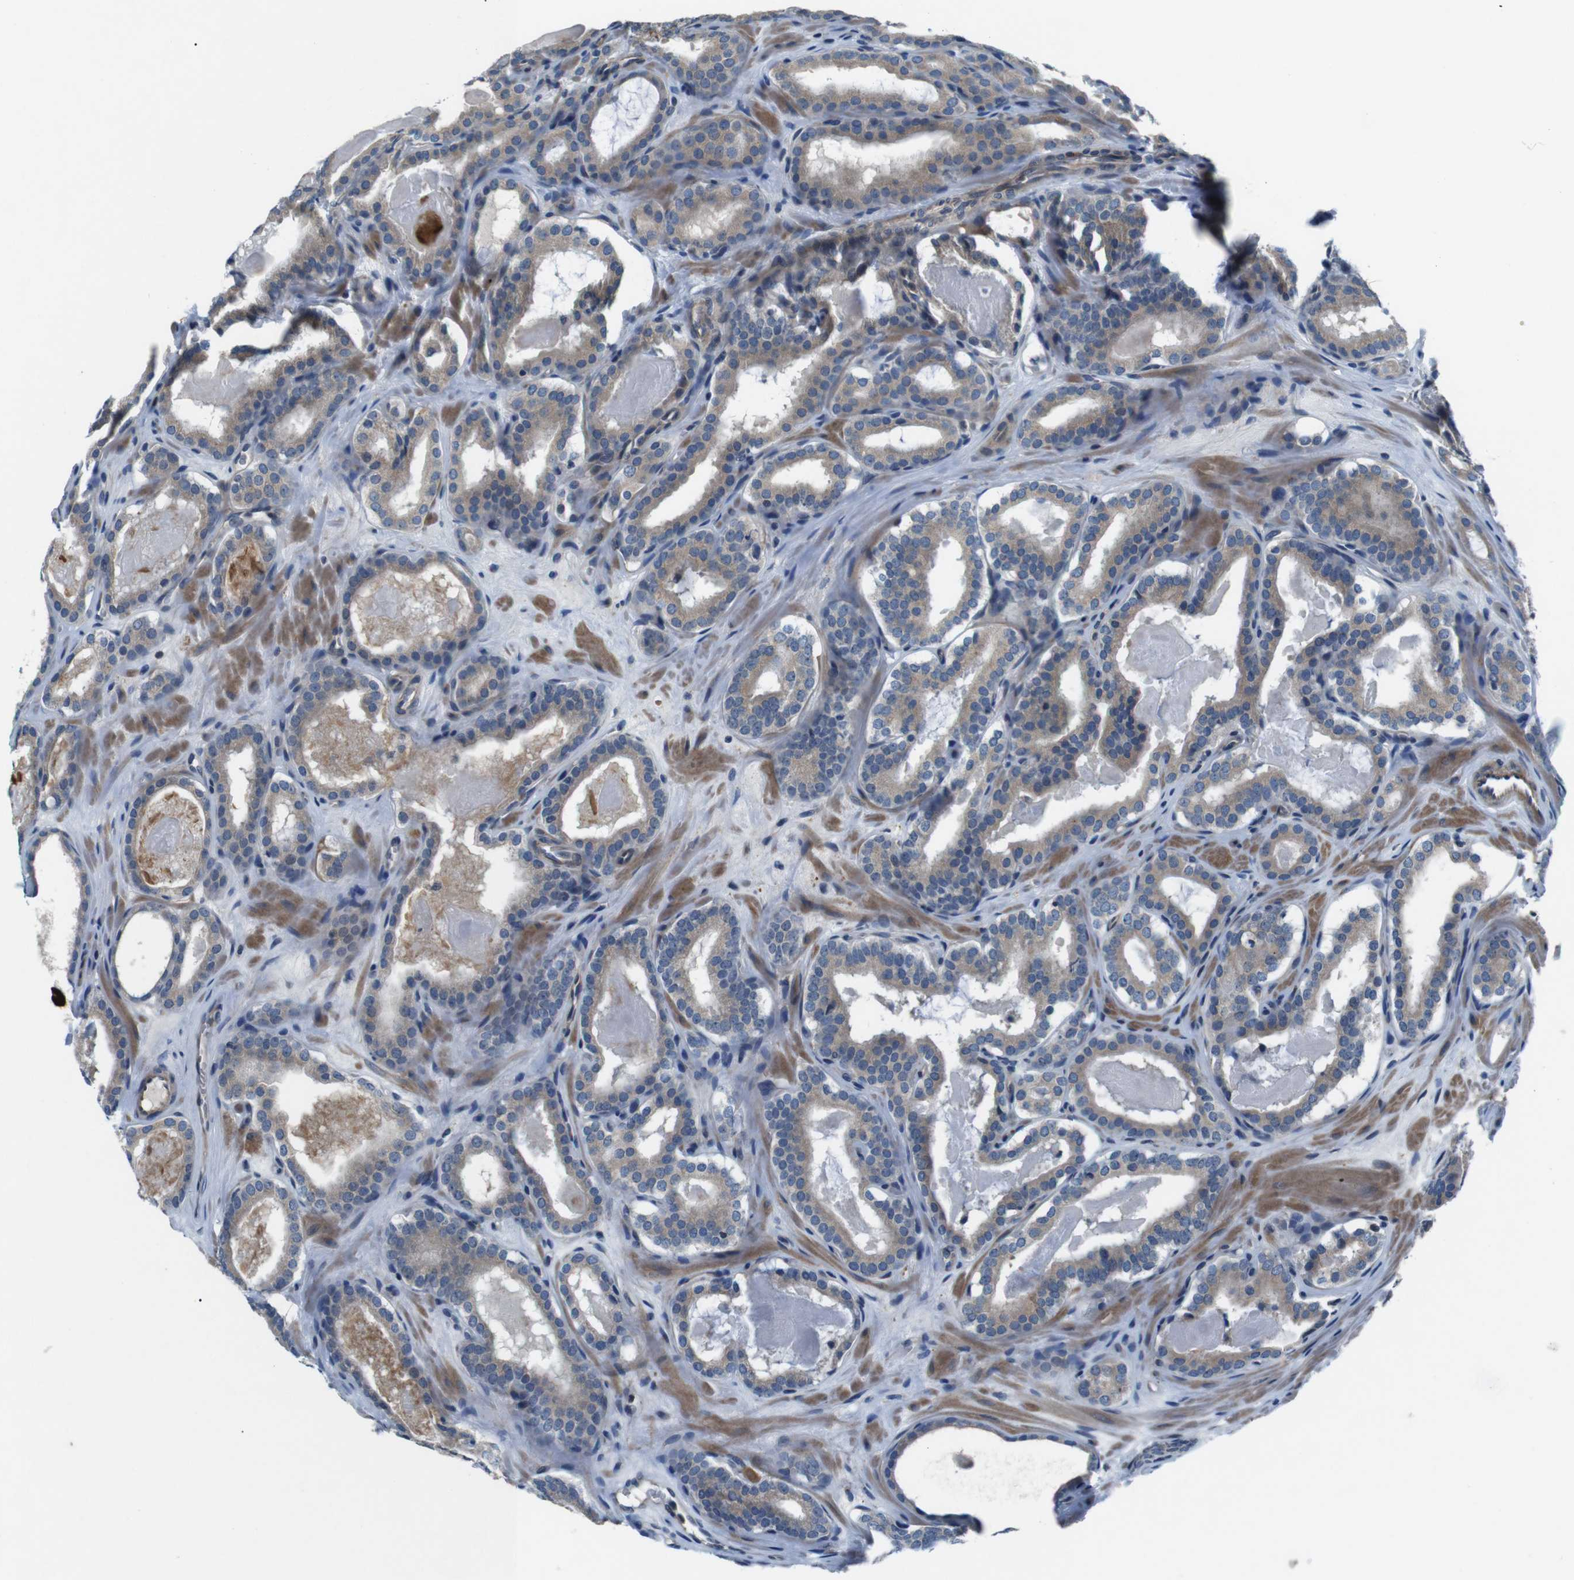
{"staining": {"intensity": "moderate", "quantity": ">75%", "location": "cytoplasmic/membranous"}, "tissue": "prostate cancer", "cell_type": "Tumor cells", "image_type": "cancer", "snomed": [{"axis": "morphology", "description": "Adenocarcinoma, High grade"}, {"axis": "topography", "description": "Prostate"}], "caption": "An image showing moderate cytoplasmic/membranous staining in approximately >75% of tumor cells in prostate cancer (adenocarcinoma (high-grade)), as visualized by brown immunohistochemical staining.", "gene": "JAK1", "patient": {"sex": "male", "age": 60}}